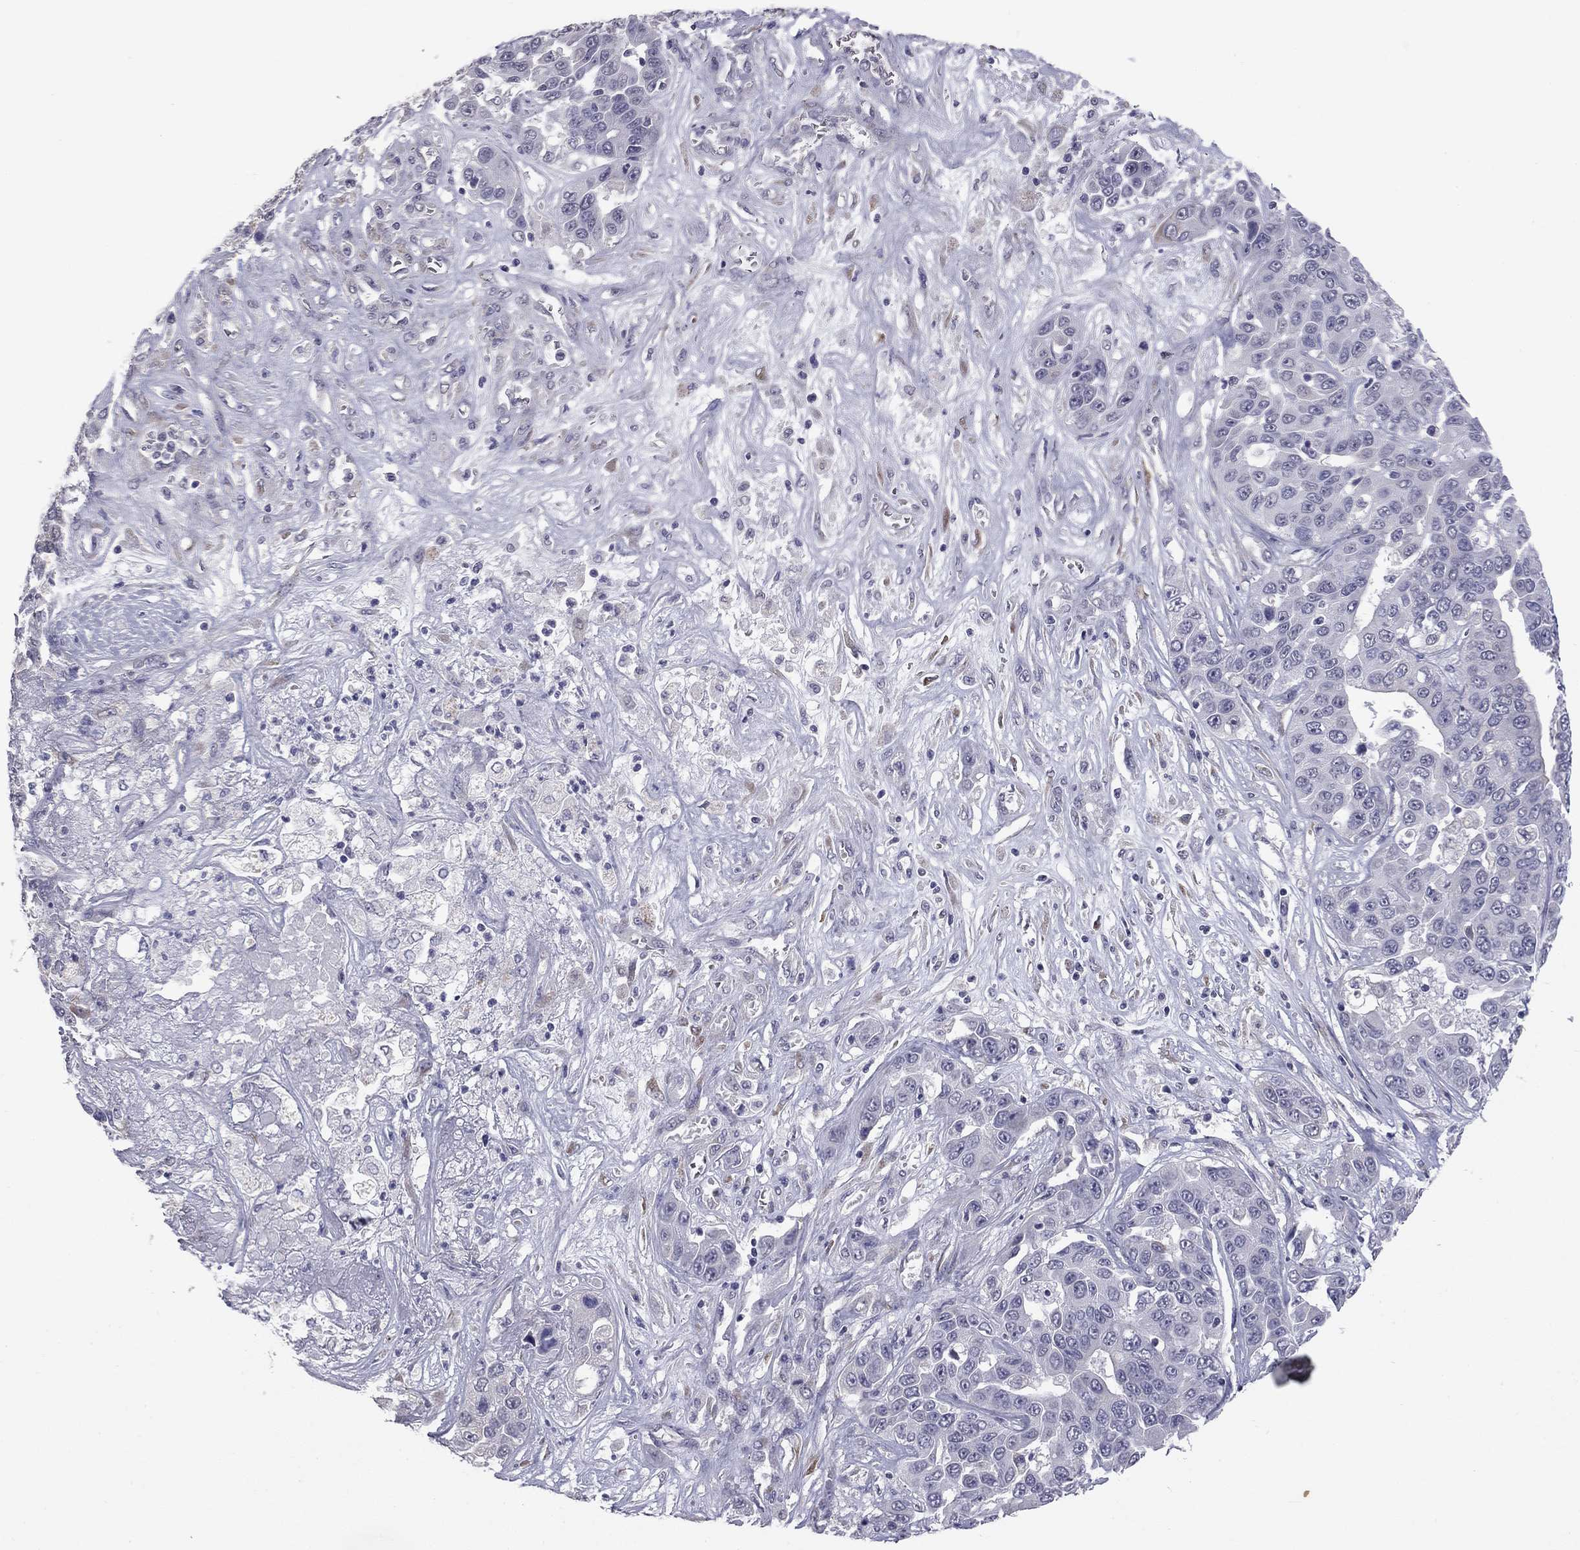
{"staining": {"intensity": "moderate", "quantity": "<25%", "location": "cytoplasmic/membranous"}, "tissue": "liver cancer", "cell_type": "Tumor cells", "image_type": "cancer", "snomed": [{"axis": "morphology", "description": "Cholangiocarcinoma"}, {"axis": "topography", "description": "Liver"}], "caption": "Immunohistochemical staining of liver cancer (cholangiocarcinoma) exhibits moderate cytoplasmic/membranous protein expression in about <25% of tumor cells.", "gene": "PRRT2", "patient": {"sex": "female", "age": 52}}